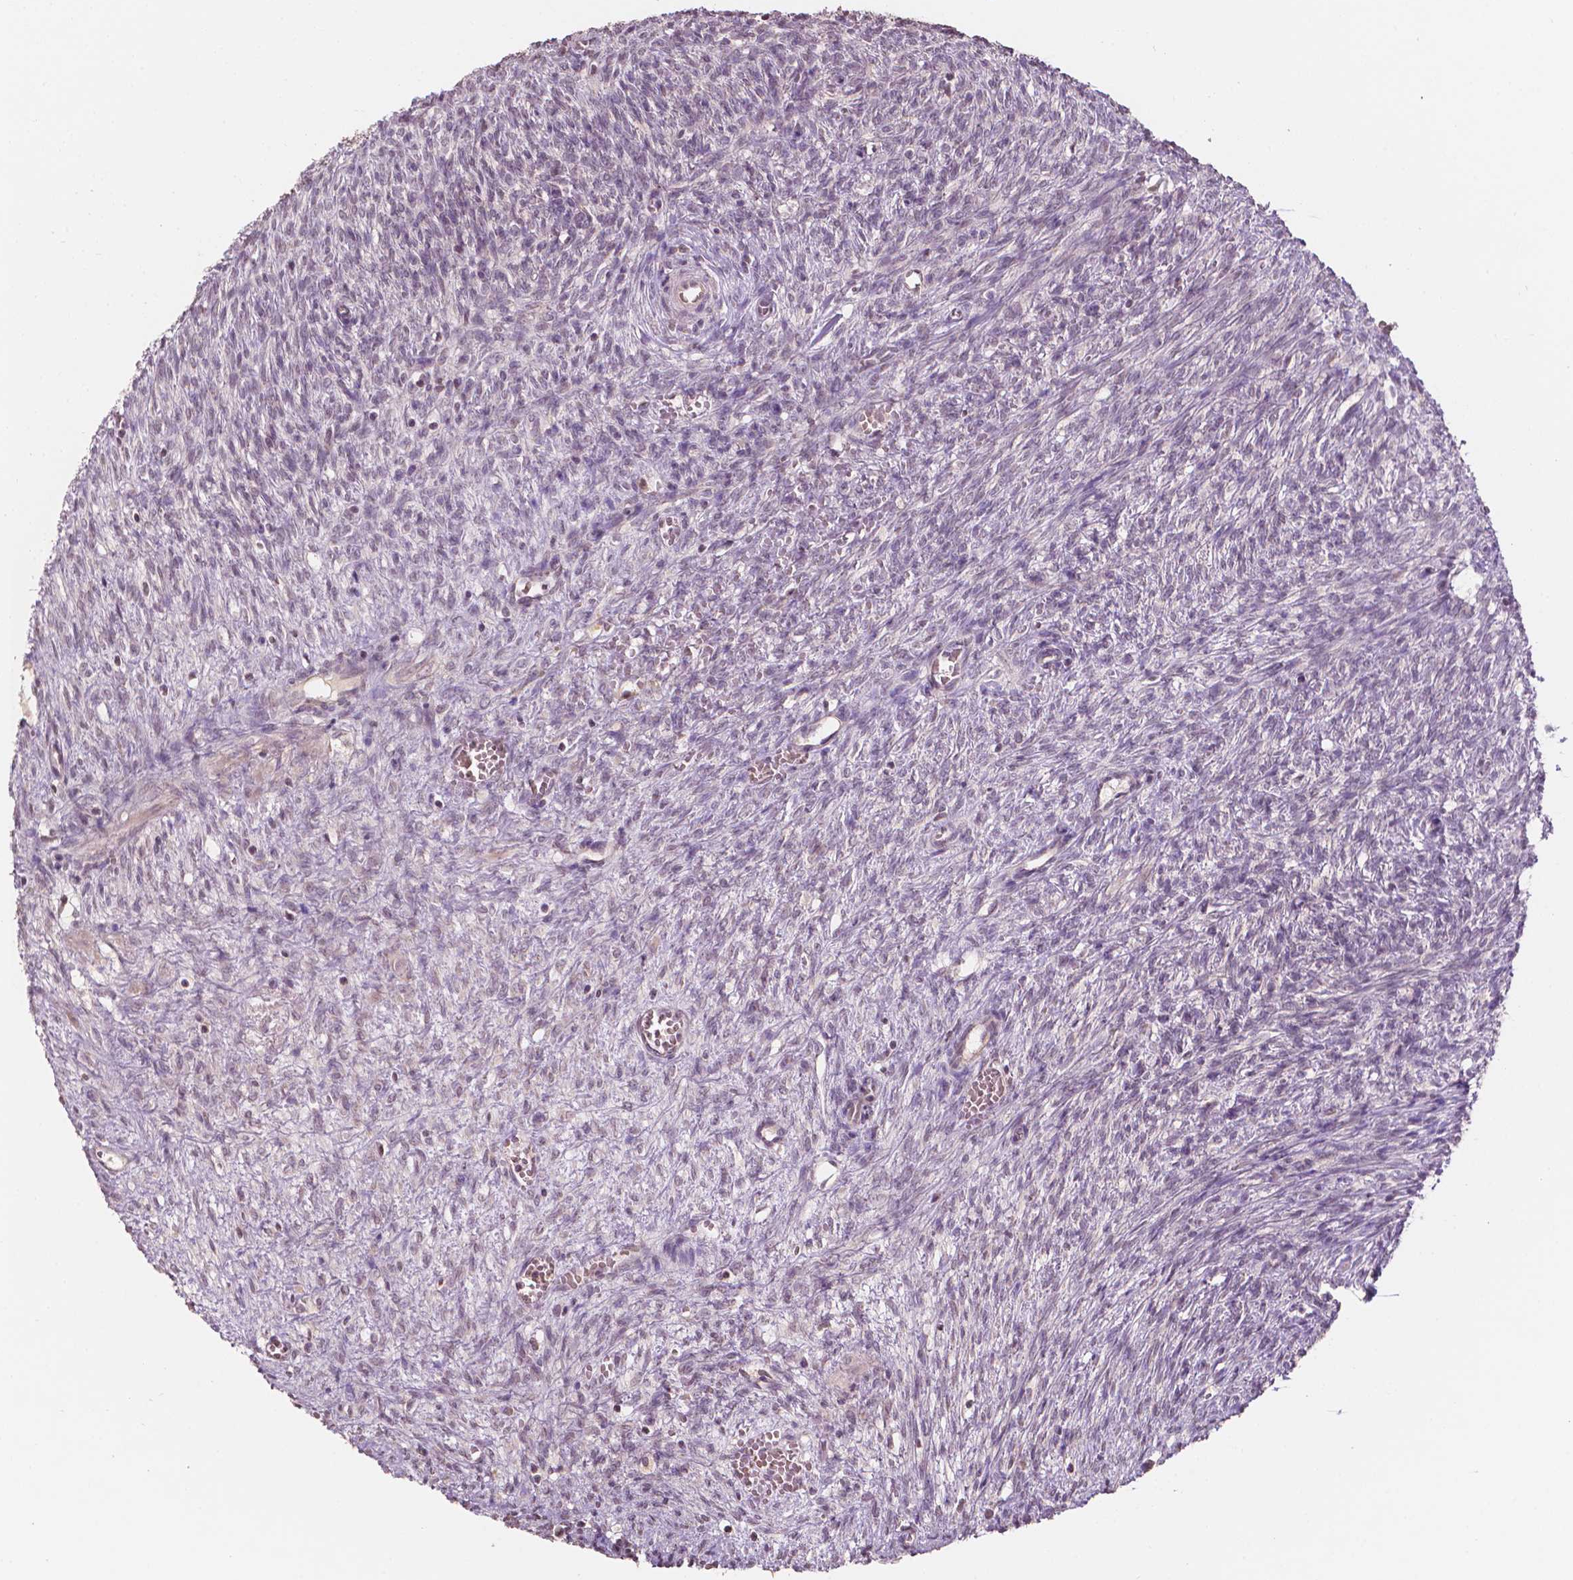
{"staining": {"intensity": "negative", "quantity": "none", "location": "none"}, "tissue": "ovary", "cell_type": "Ovarian stroma cells", "image_type": "normal", "snomed": [{"axis": "morphology", "description": "Normal tissue, NOS"}, {"axis": "topography", "description": "Ovary"}], "caption": "DAB immunohistochemical staining of unremarkable human ovary displays no significant expression in ovarian stroma cells.", "gene": "NOS1AP", "patient": {"sex": "female", "age": 46}}